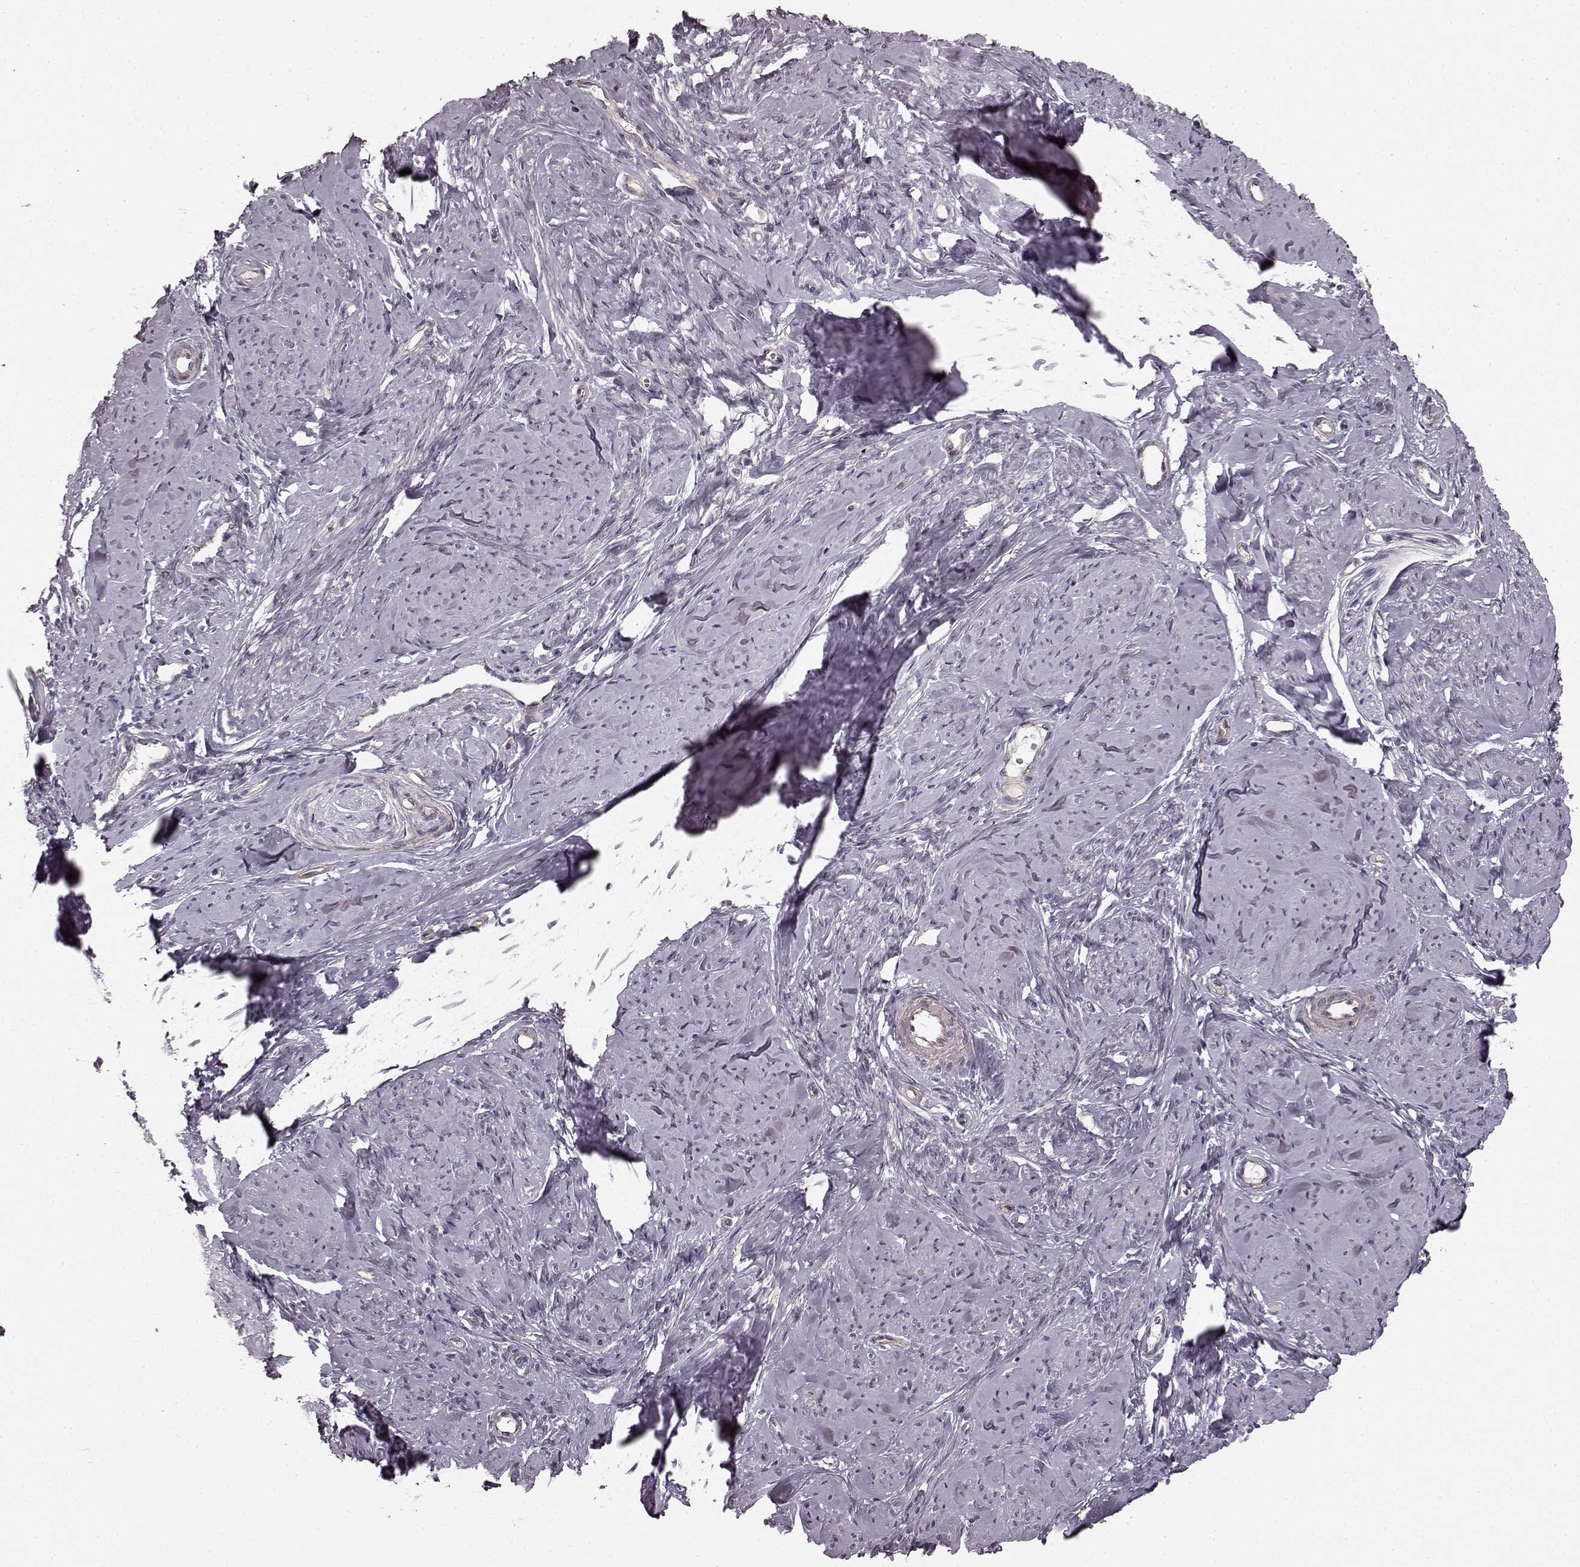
{"staining": {"intensity": "moderate", "quantity": "<25%", "location": "cytoplasmic/membranous"}, "tissue": "smooth muscle", "cell_type": "Smooth muscle cells", "image_type": "normal", "snomed": [{"axis": "morphology", "description": "Normal tissue, NOS"}, {"axis": "topography", "description": "Smooth muscle"}], "caption": "The image shows staining of normal smooth muscle, revealing moderate cytoplasmic/membranous protein staining (brown color) within smooth muscle cells.", "gene": "SLC22A18", "patient": {"sex": "female", "age": 48}}